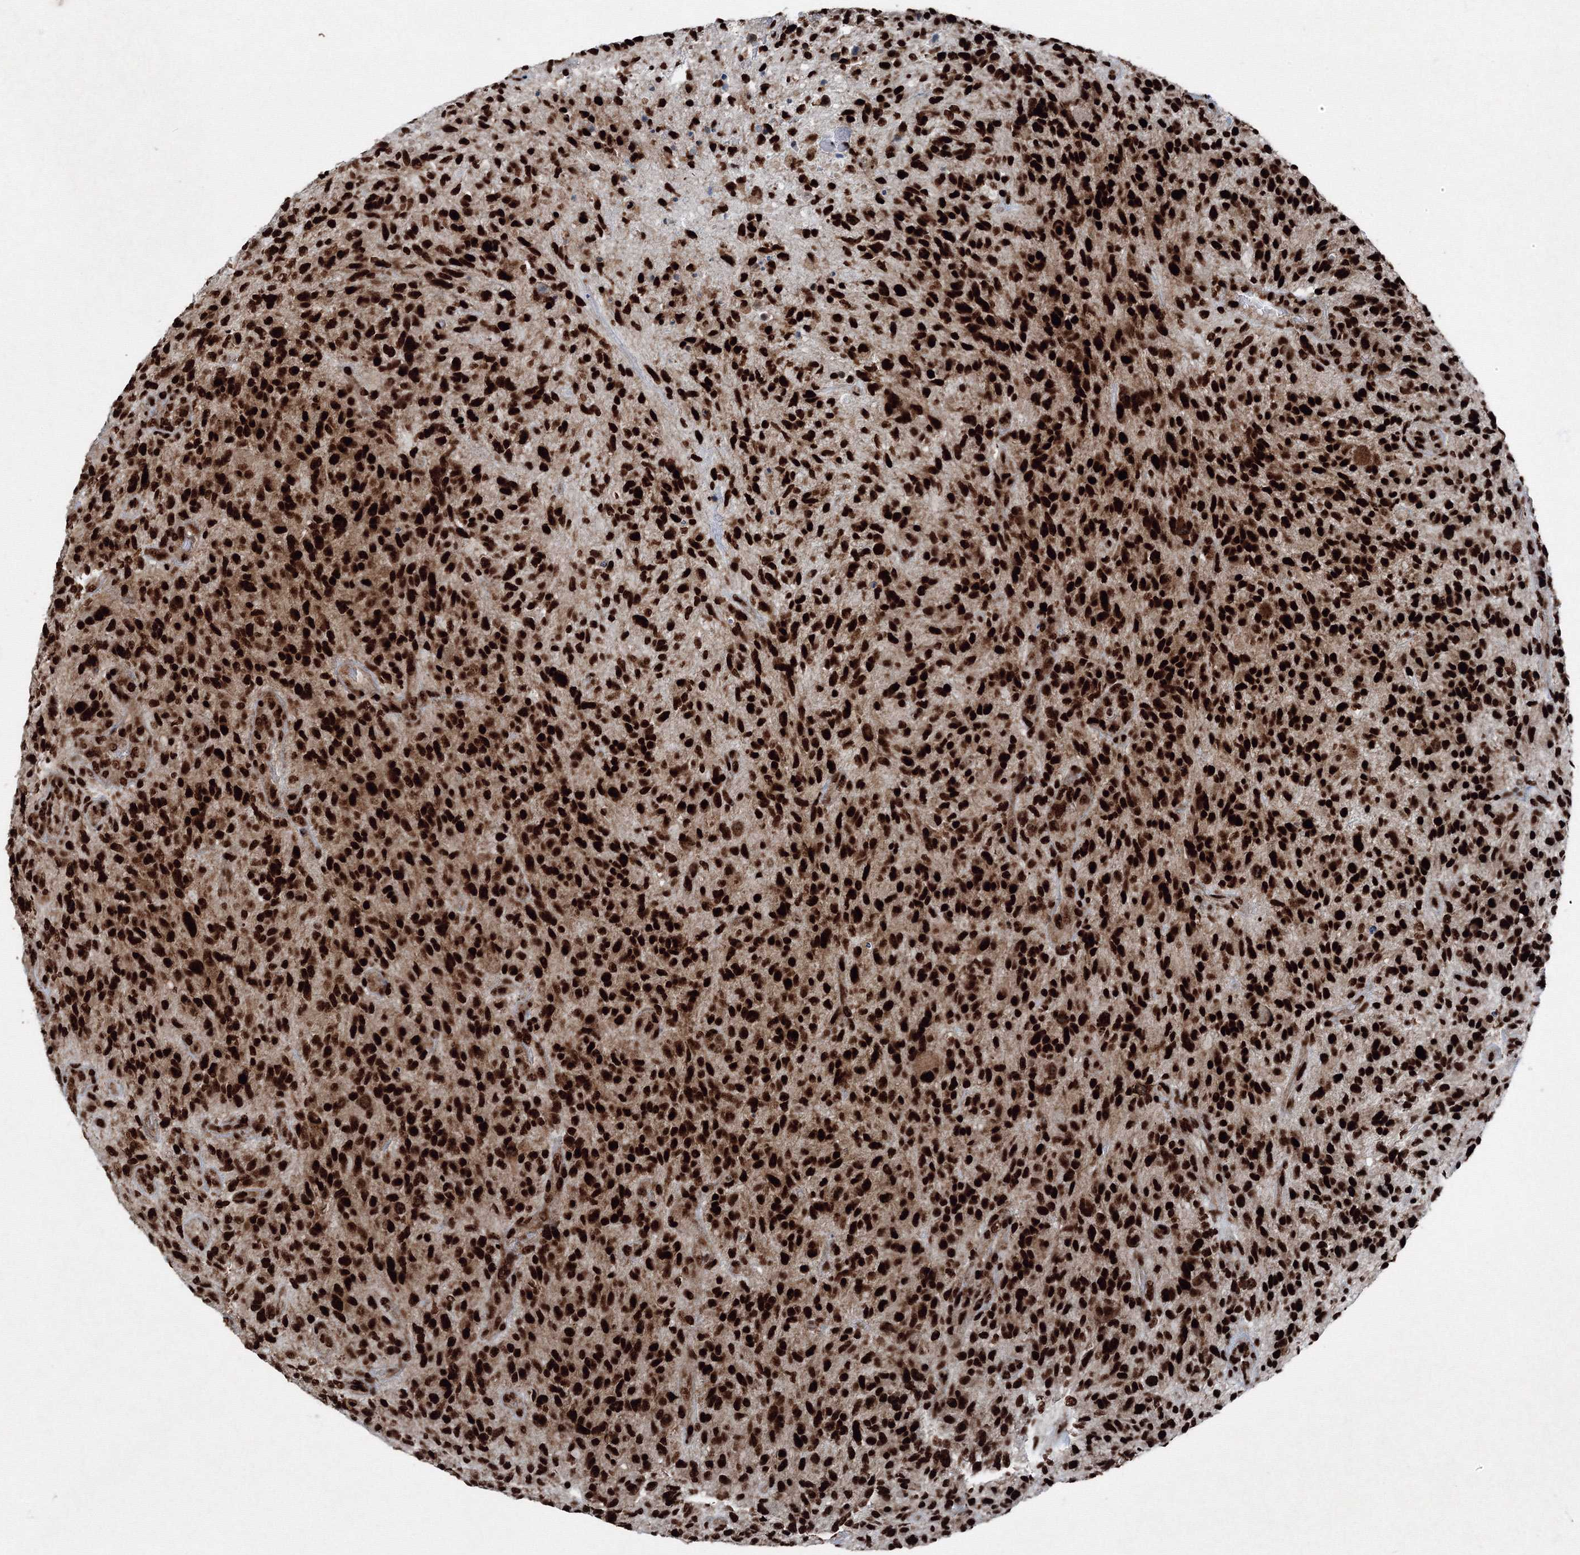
{"staining": {"intensity": "strong", "quantity": ">75%", "location": "nuclear"}, "tissue": "glioma", "cell_type": "Tumor cells", "image_type": "cancer", "snomed": [{"axis": "morphology", "description": "Glioma, malignant, High grade"}, {"axis": "topography", "description": "Brain"}], "caption": "Protein staining exhibits strong nuclear expression in approximately >75% of tumor cells in malignant high-grade glioma.", "gene": "SNRPC", "patient": {"sex": "male", "age": 47}}